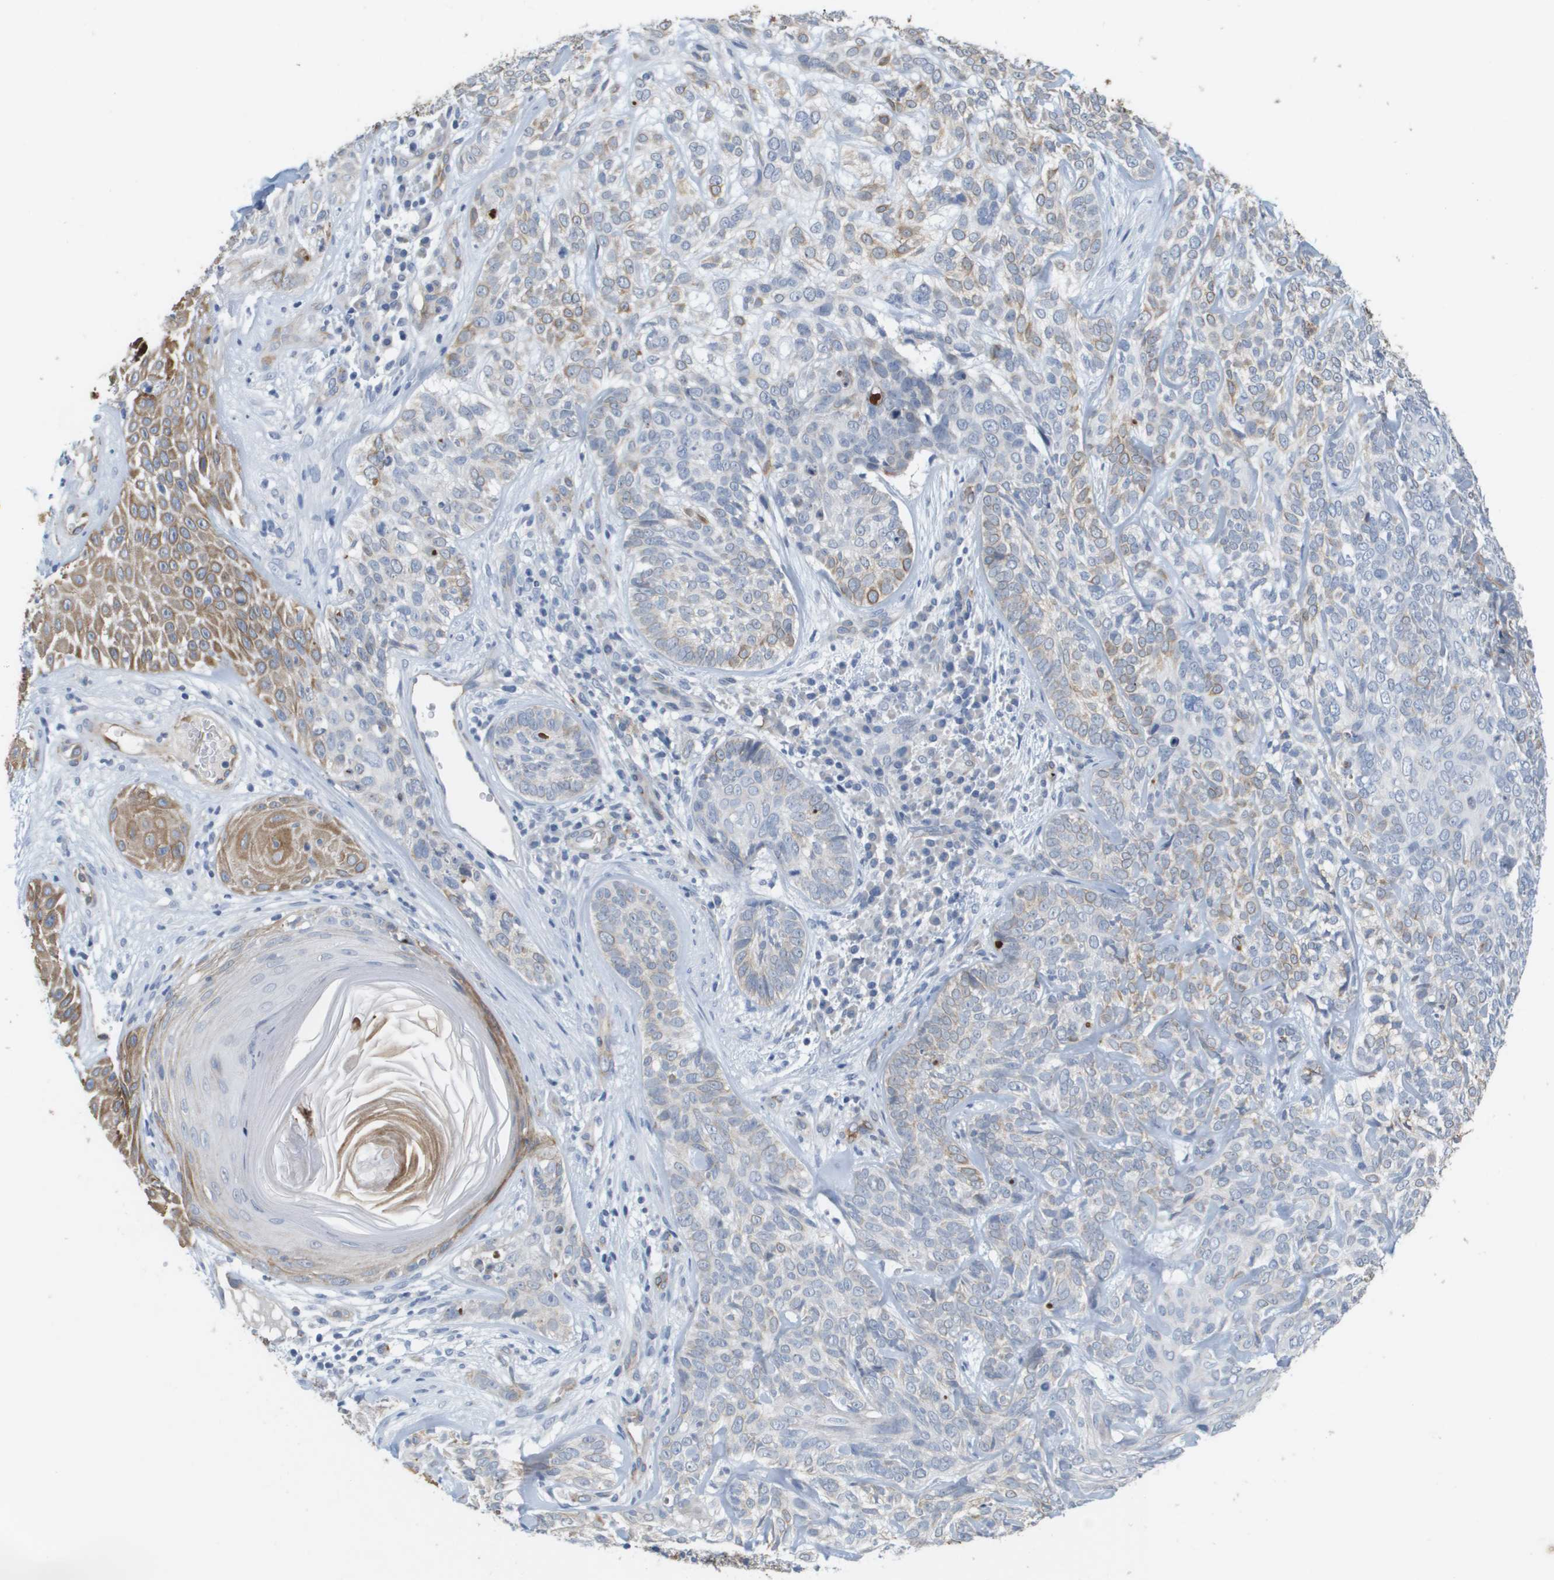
{"staining": {"intensity": "moderate", "quantity": "<25%", "location": "cytoplasmic/membranous"}, "tissue": "skin cancer", "cell_type": "Tumor cells", "image_type": "cancer", "snomed": [{"axis": "morphology", "description": "Basal cell carcinoma"}, {"axis": "topography", "description": "Skin"}], "caption": "Human skin cancer (basal cell carcinoma) stained with a protein marker exhibits moderate staining in tumor cells.", "gene": "ANGPT2", "patient": {"sex": "male", "age": 72}}